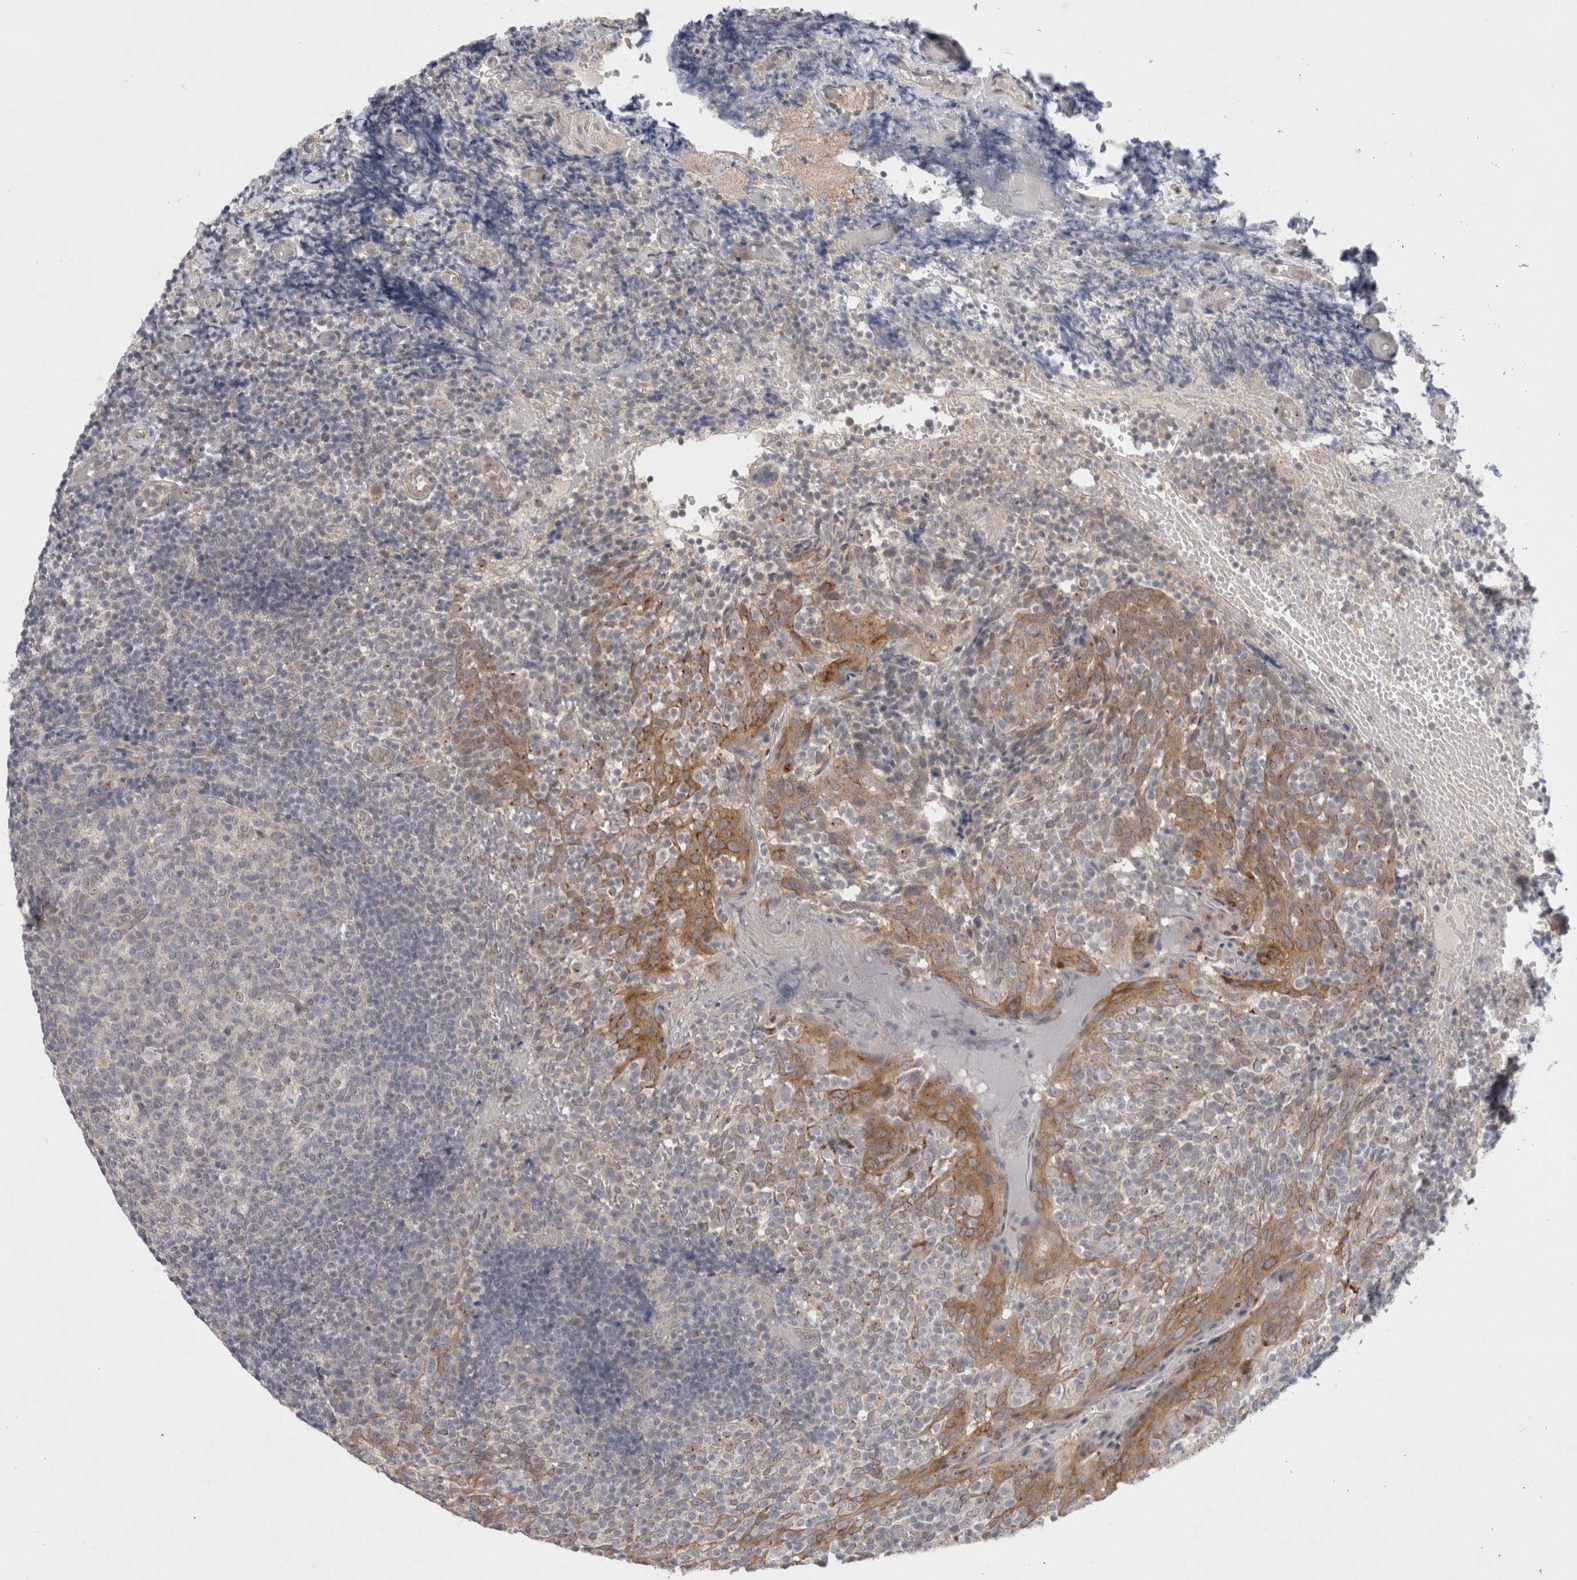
{"staining": {"intensity": "weak", "quantity": "25%-75%", "location": "cytoplasmic/membranous"}, "tissue": "tonsil", "cell_type": "Germinal center cells", "image_type": "normal", "snomed": [{"axis": "morphology", "description": "Normal tissue, NOS"}, {"axis": "topography", "description": "Tonsil"}], "caption": "Tonsil stained with DAB immunohistochemistry reveals low levels of weak cytoplasmic/membranous staining in about 25%-75% of germinal center cells.", "gene": "BICD2", "patient": {"sex": "female", "age": 19}}